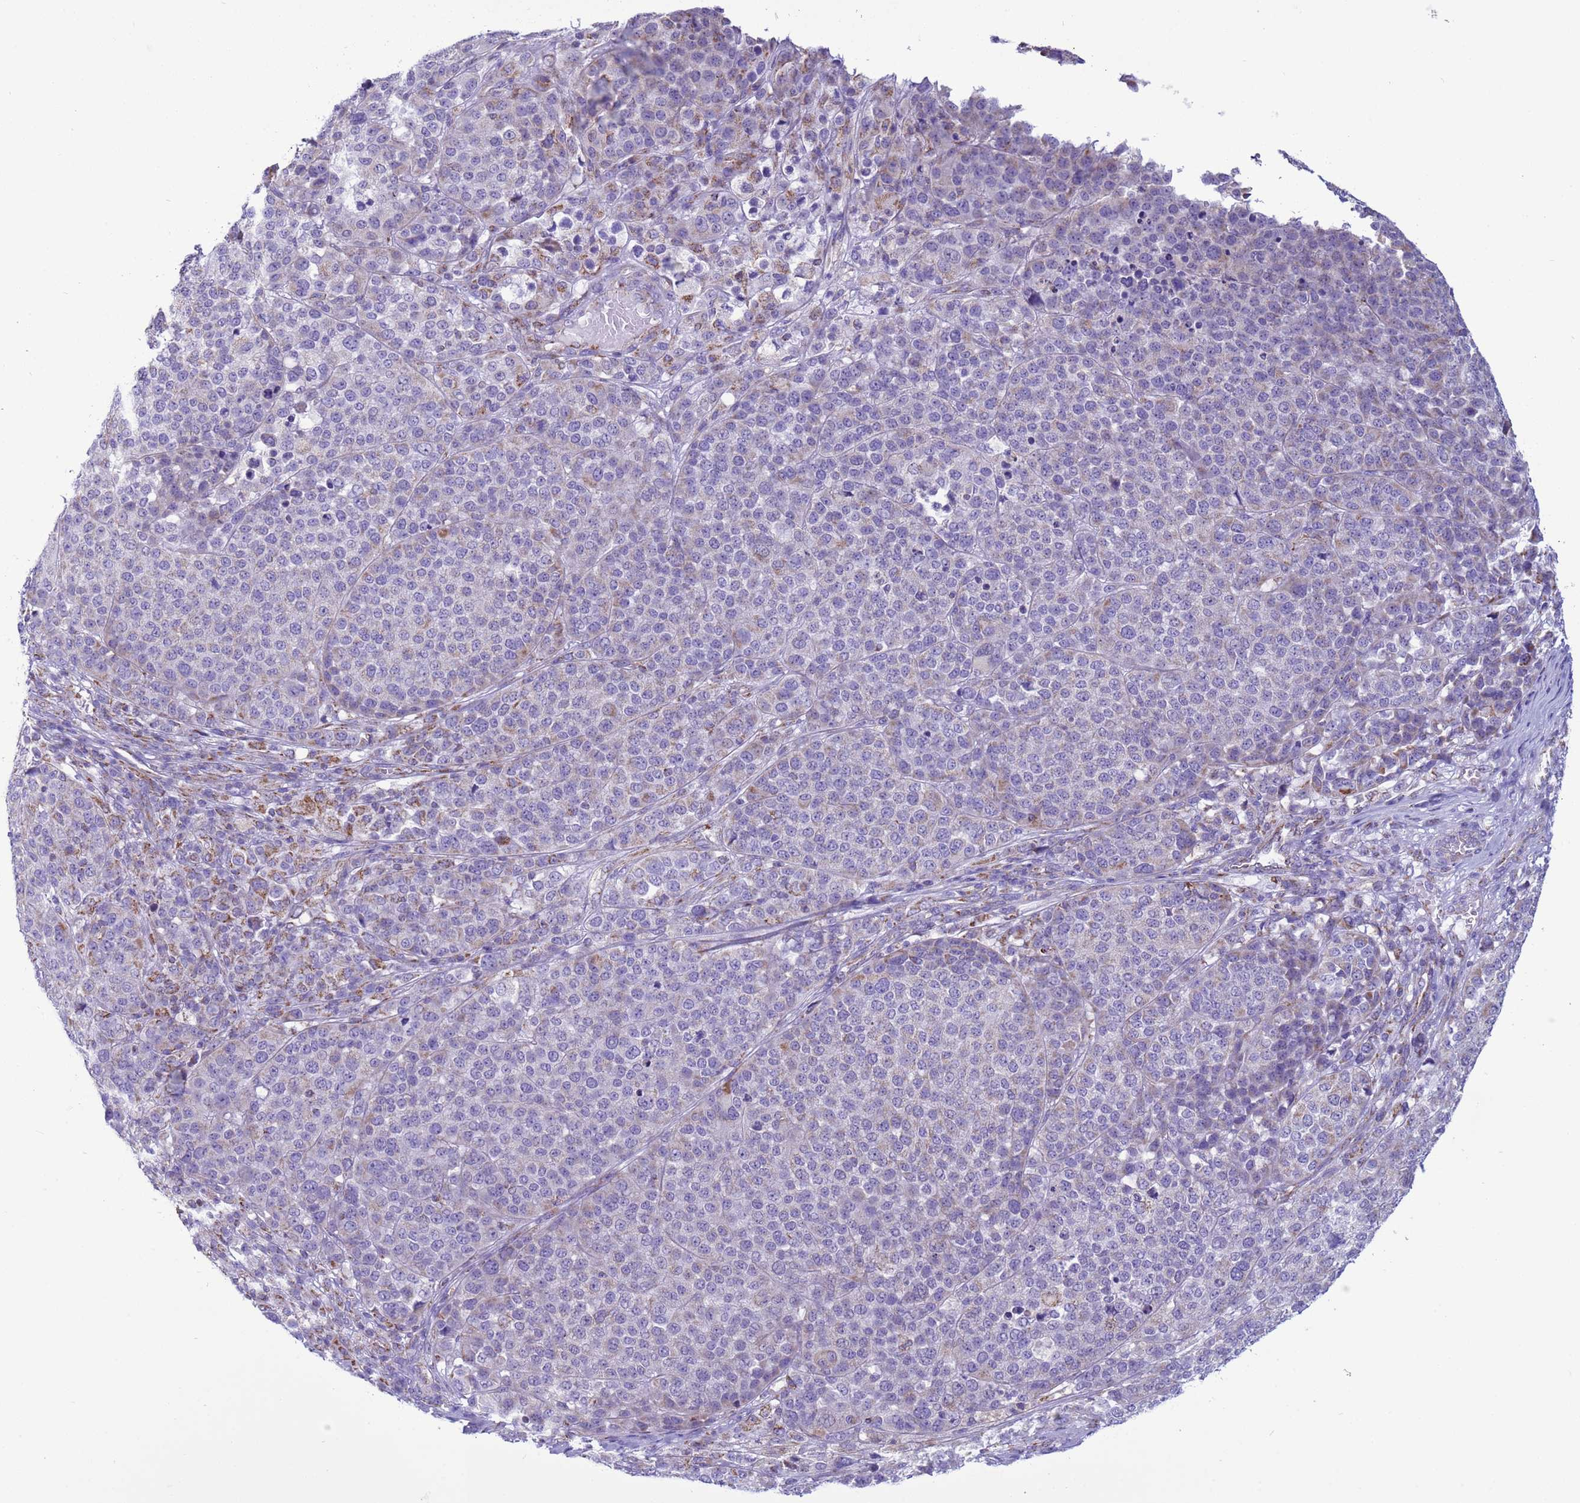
{"staining": {"intensity": "weak", "quantity": "<25%", "location": "cytoplasmic/membranous"}, "tissue": "melanoma", "cell_type": "Tumor cells", "image_type": "cancer", "snomed": [{"axis": "morphology", "description": "Malignant melanoma, Metastatic site"}, {"axis": "topography", "description": "Lymph node"}], "caption": "Immunohistochemical staining of melanoma exhibits no significant expression in tumor cells. Nuclei are stained in blue.", "gene": "NCALD", "patient": {"sex": "male", "age": 44}}